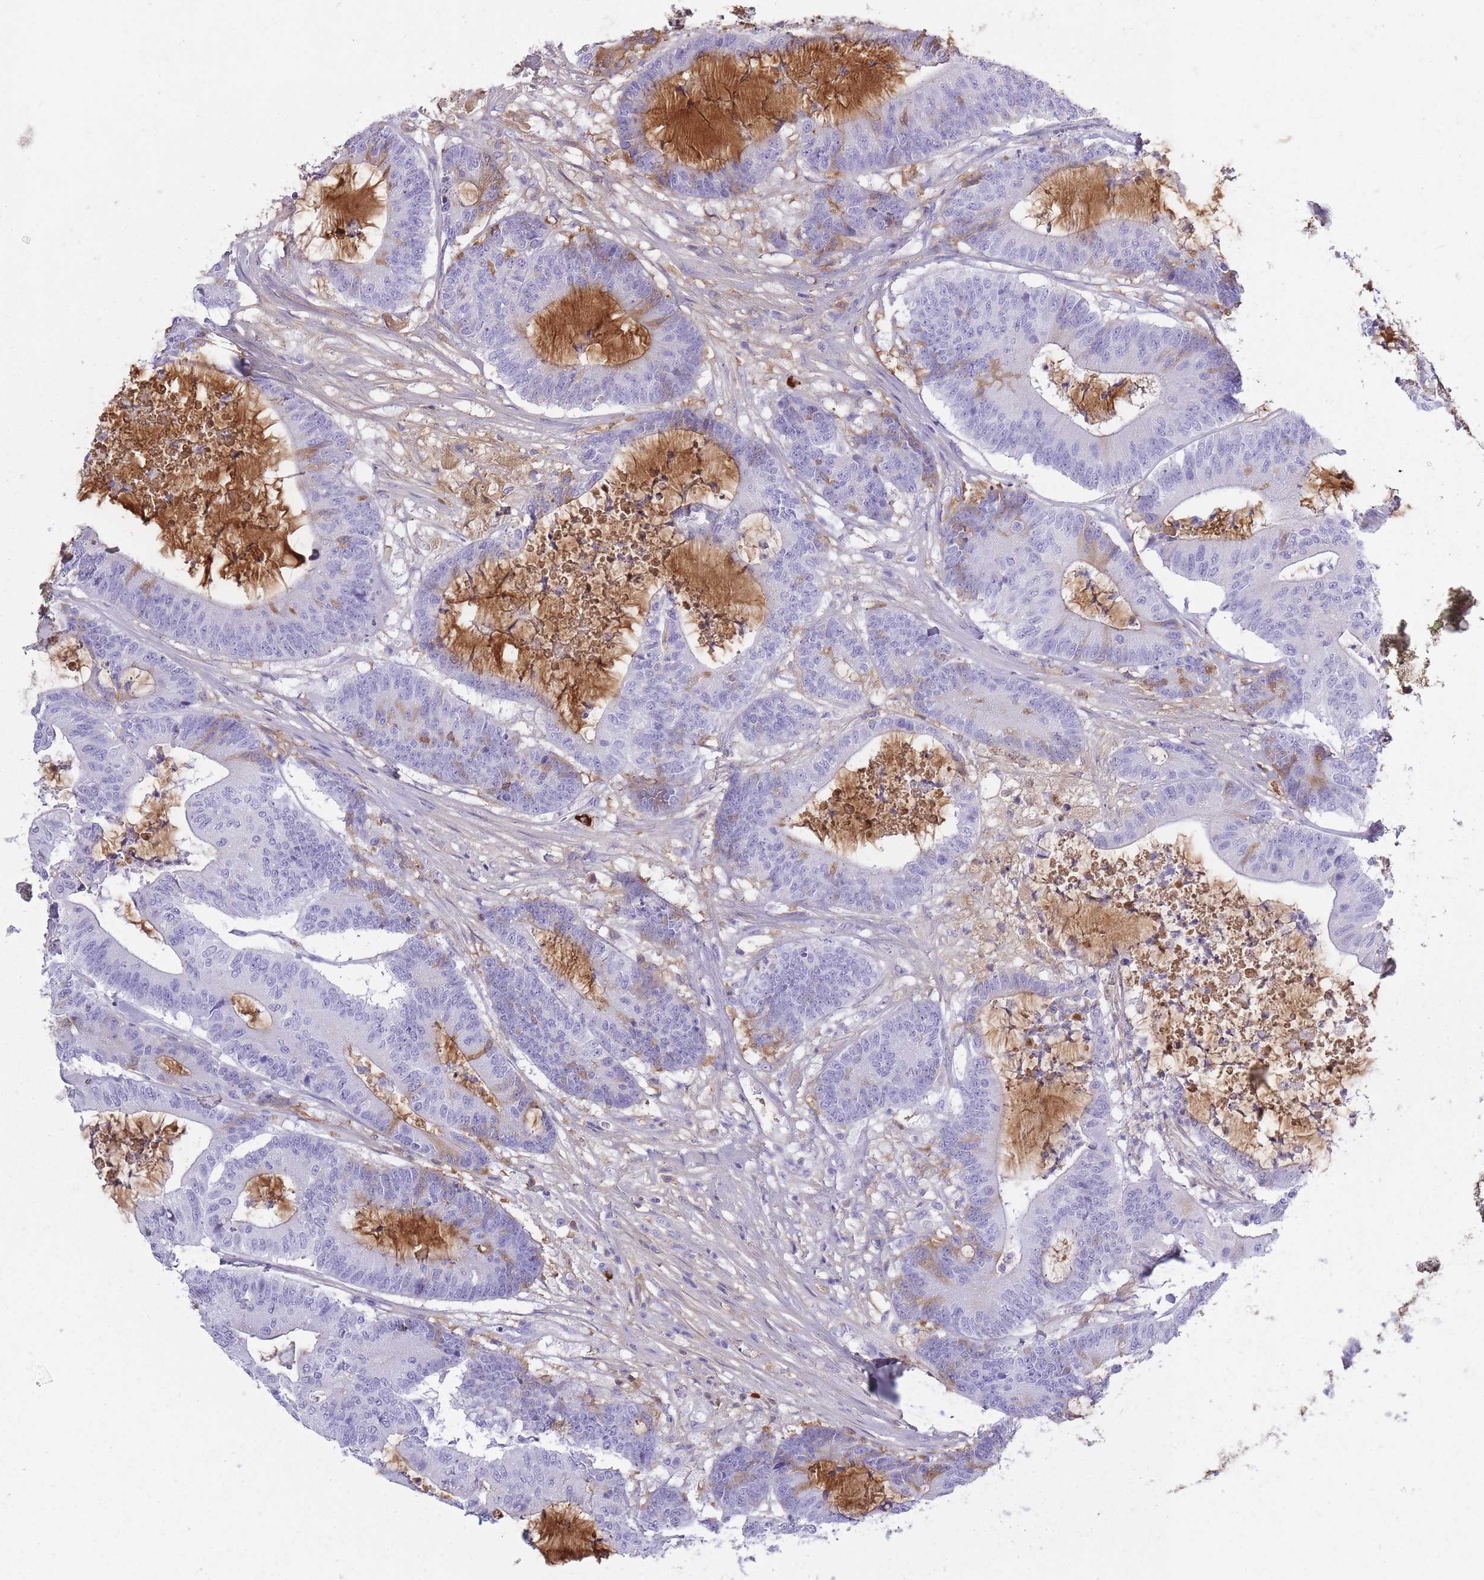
{"staining": {"intensity": "negative", "quantity": "none", "location": "none"}, "tissue": "colorectal cancer", "cell_type": "Tumor cells", "image_type": "cancer", "snomed": [{"axis": "morphology", "description": "Adenocarcinoma, NOS"}, {"axis": "topography", "description": "Colon"}], "caption": "Micrograph shows no significant protein positivity in tumor cells of colorectal adenocarcinoma. (Brightfield microscopy of DAB immunohistochemistry (IHC) at high magnification).", "gene": "IGKV1D-42", "patient": {"sex": "female", "age": 84}}